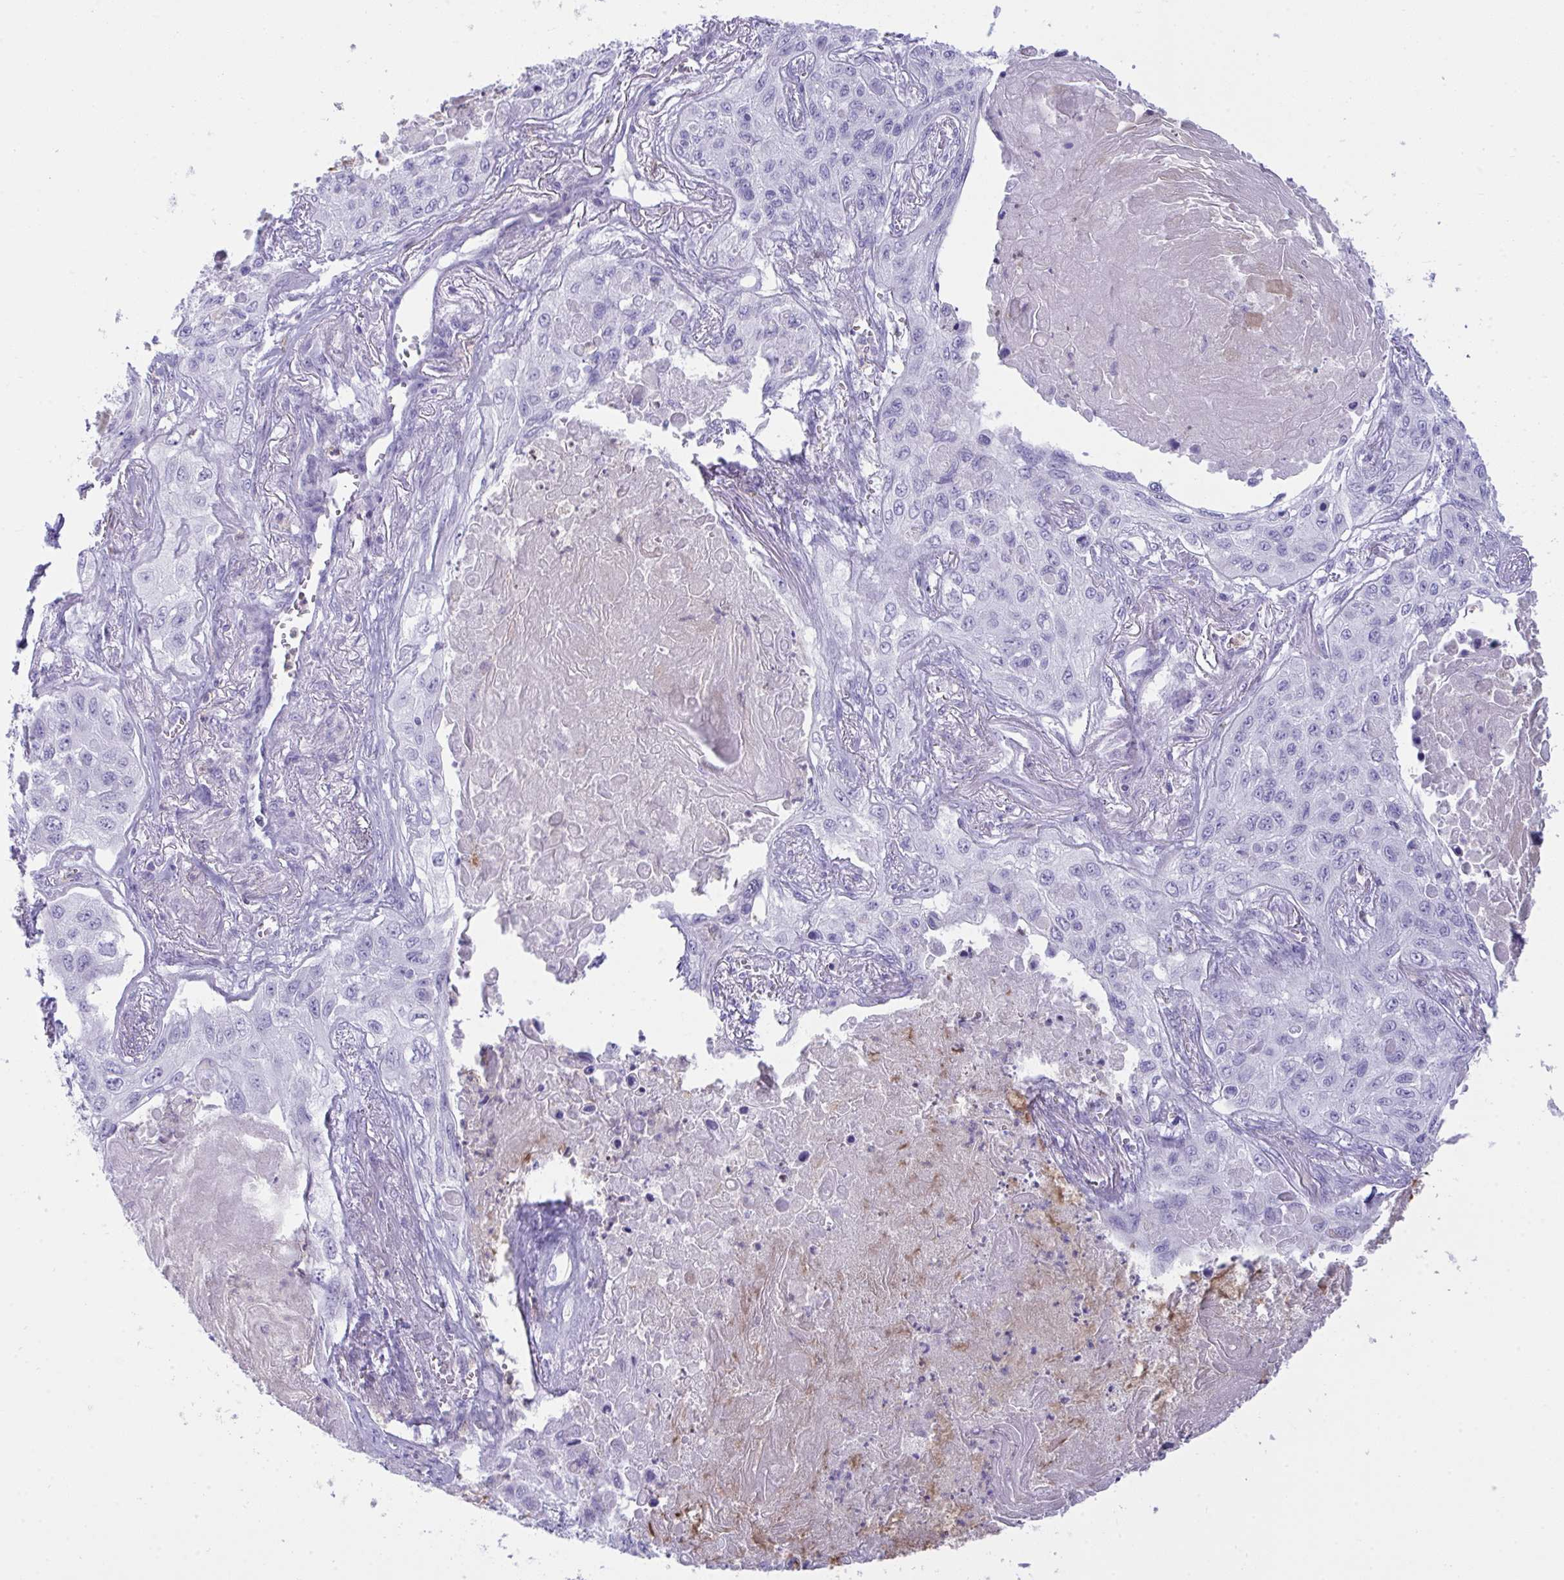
{"staining": {"intensity": "negative", "quantity": "none", "location": "none"}, "tissue": "lung cancer", "cell_type": "Tumor cells", "image_type": "cancer", "snomed": [{"axis": "morphology", "description": "Squamous cell carcinoma, NOS"}, {"axis": "topography", "description": "Lung"}], "caption": "The image reveals no significant expression in tumor cells of squamous cell carcinoma (lung). The staining is performed using DAB brown chromogen with nuclei counter-stained in using hematoxylin.", "gene": "PLA2G12B", "patient": {"sex": "male", "age": 75}}